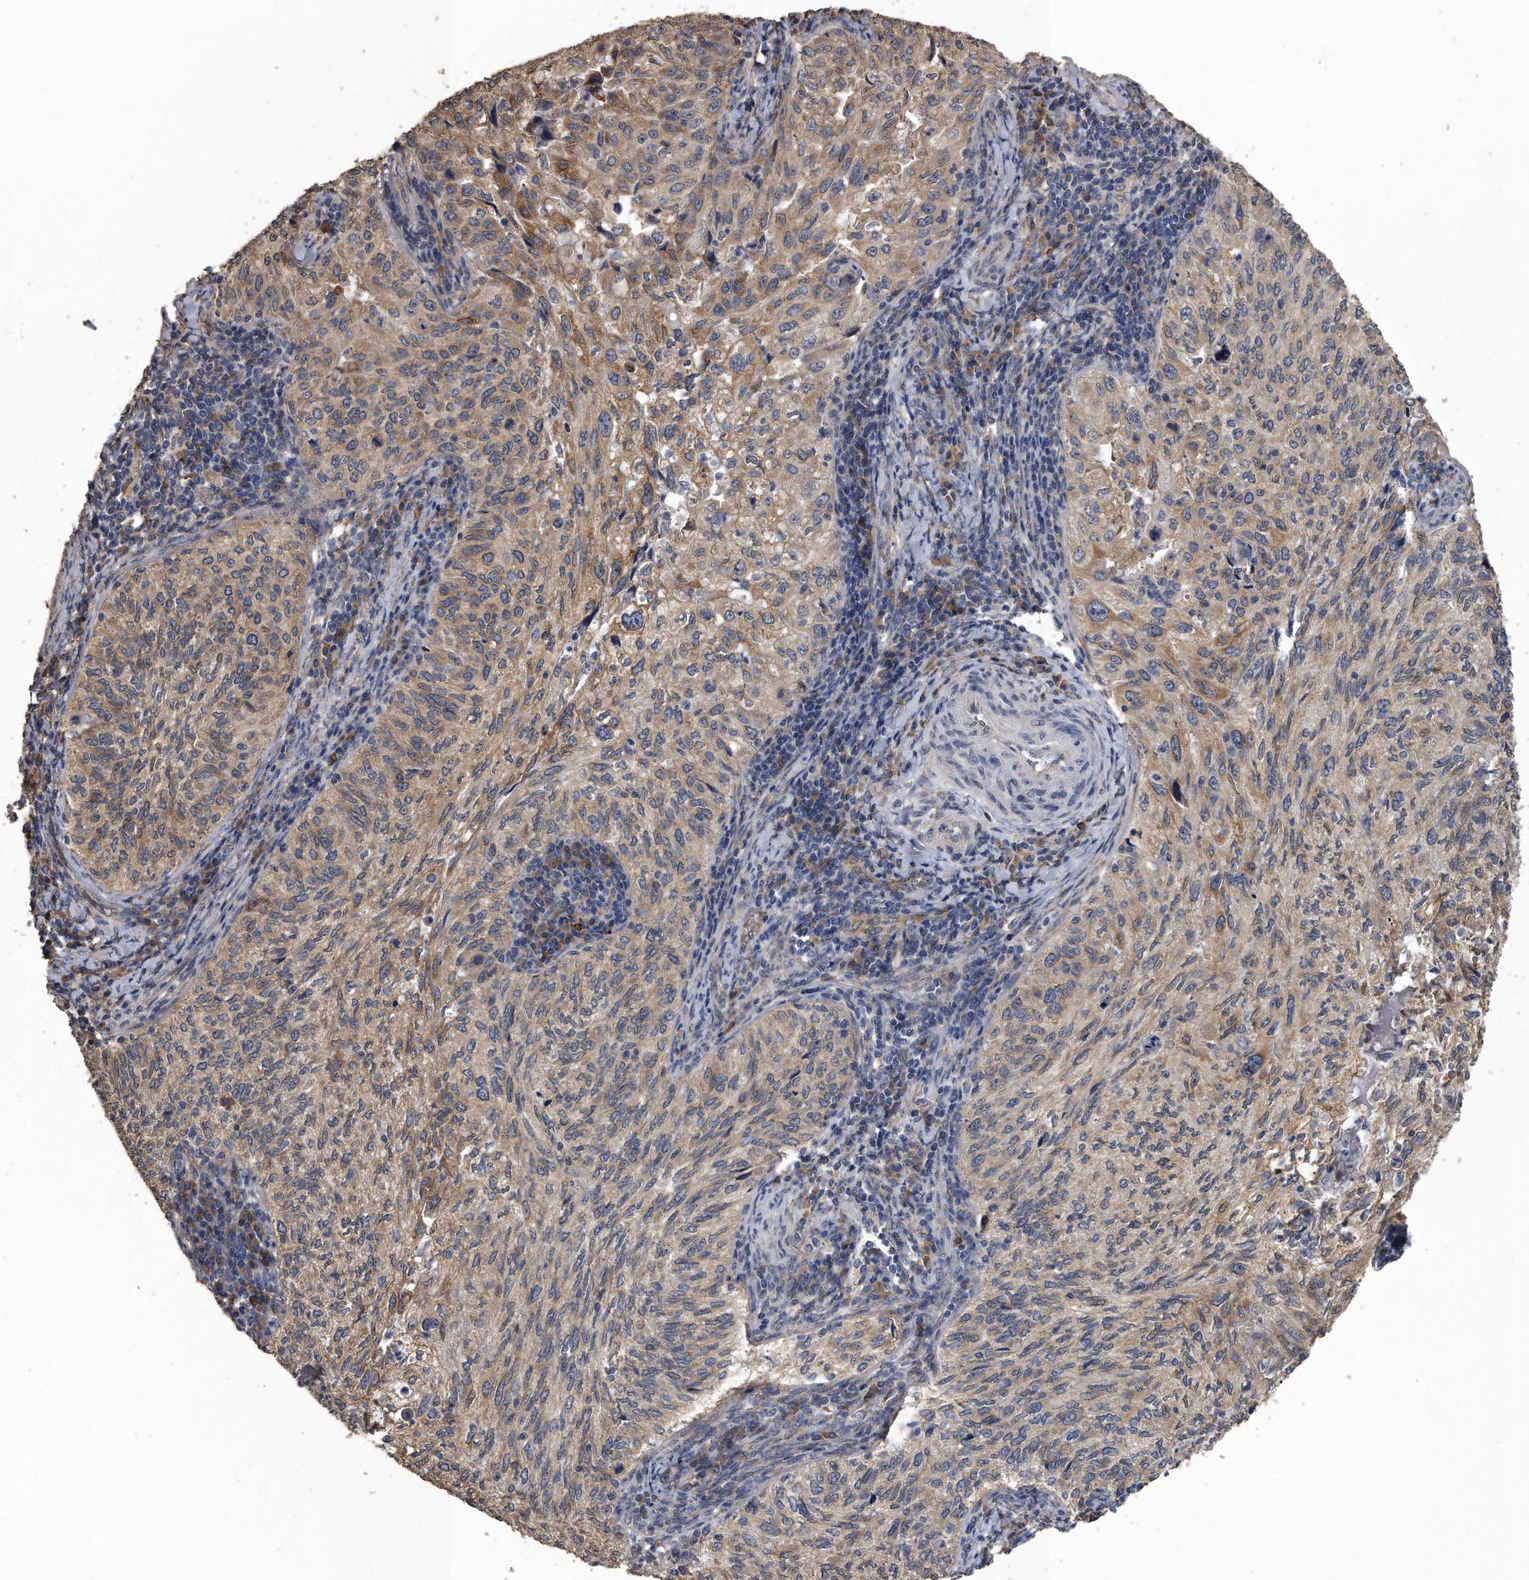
{"staining": {"intensity": "weak", "quantity": ">75%", "location": "cytoplasmic/membranous"}, "tissue": "cervical cancer", "cell_type": "Tumor cells", "image_type": "cancer", "snomed": [{"axis": "morphology", "description": "Squamous cell carcinoma, NOS"}, {"axis": "topography", "description": "Cervix"}], "caption": "This photomicrograph exhibits cervical cancer (squamous cell carcinoma) stained with IHC to label a protein in brown. The cytoplasmic/membranous of tumor cells show weak positivity for the protein. Nuclei are counter-stained blue.", "gene": "PCLO", "patient": {"sex": "female", "age": 30}}